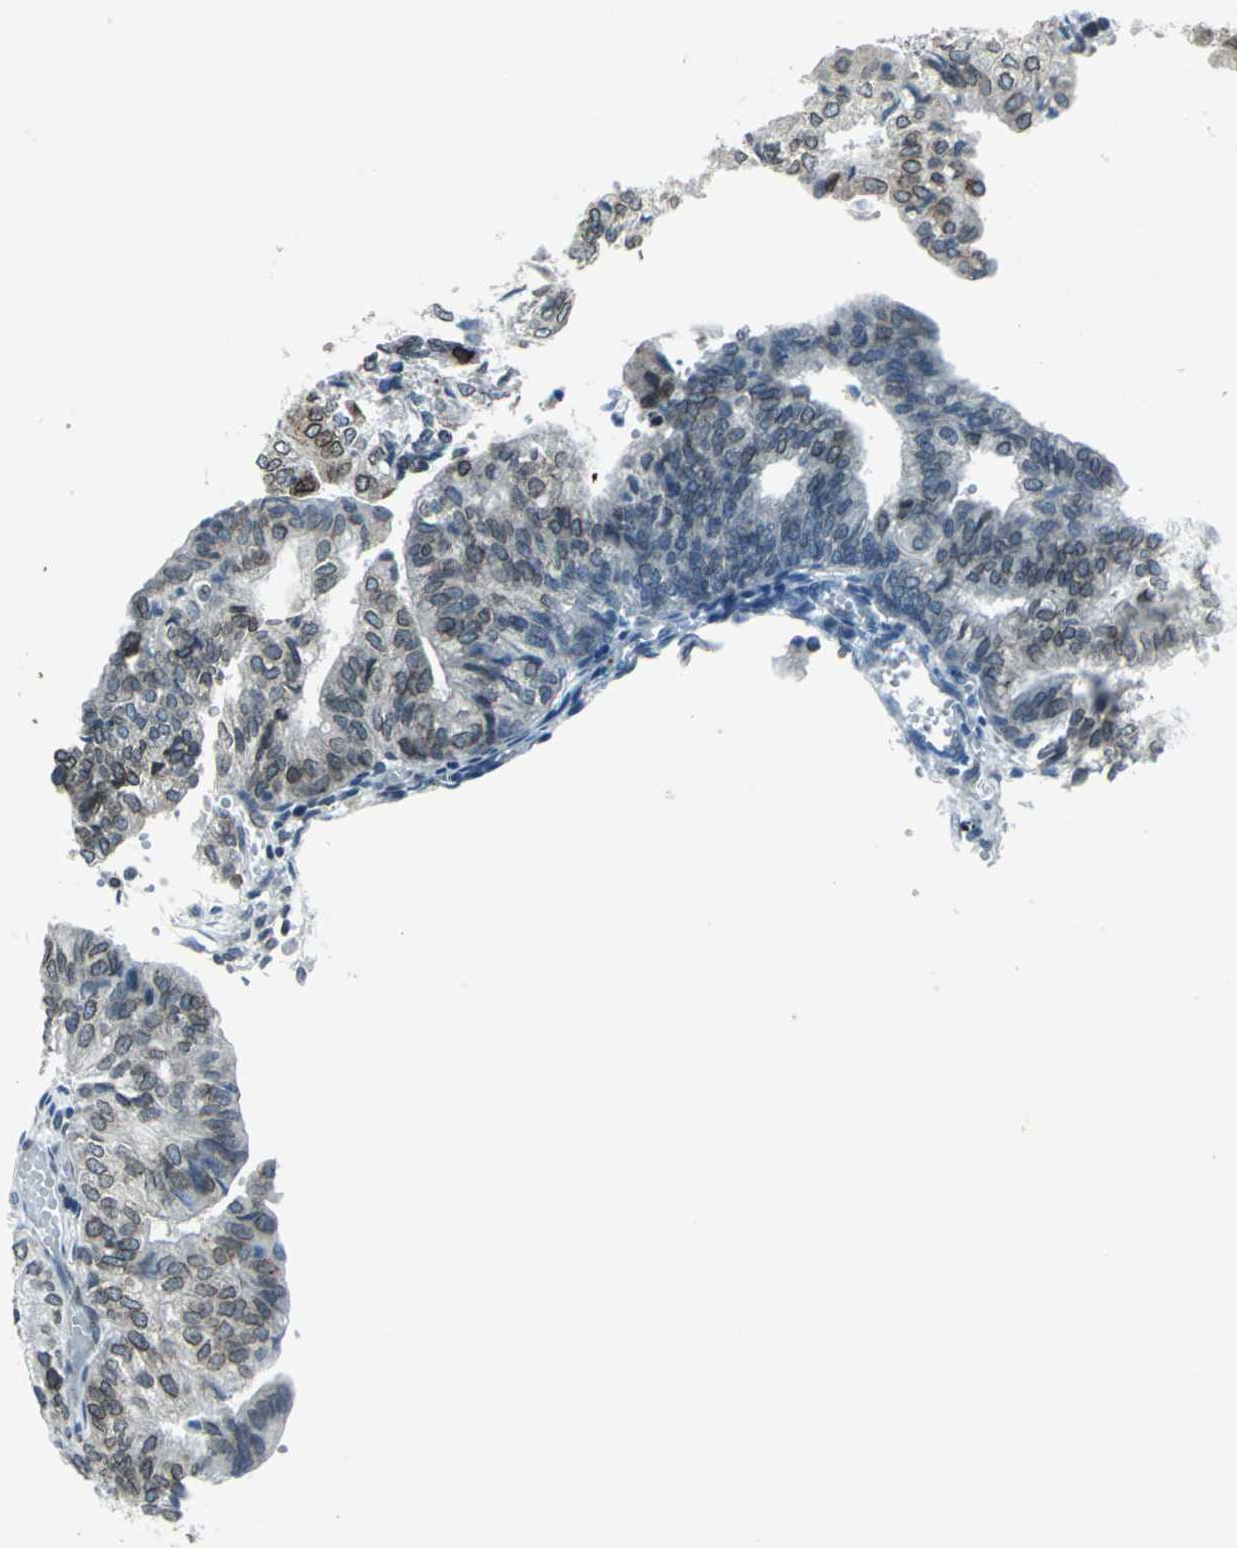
{"staining": {"intensity": "weak", "quantity": "25%-75%", "location": "cytoplasmic/membranous,nuclear"}, "tissue": "endometrial cancer", "cell_type": "Tumor cells", "image_type": "cancer", "snomed": [{"axis": "morphology", "description": "Adenocarcinoma, NOS"}, {"axis": "topography", "description": "Endometrium"}], "caption": "DAB (3,3'-diaminobenzidine) immunohistochemical staining of human endometrial cancer (adenocarcinoma) shows weak cytoplasmic/membranous and nuclear protein staining in about 25%-75% of tumor cells.", "gene": "SNUPN", "patient": {"sex": "female", "age": 59}}